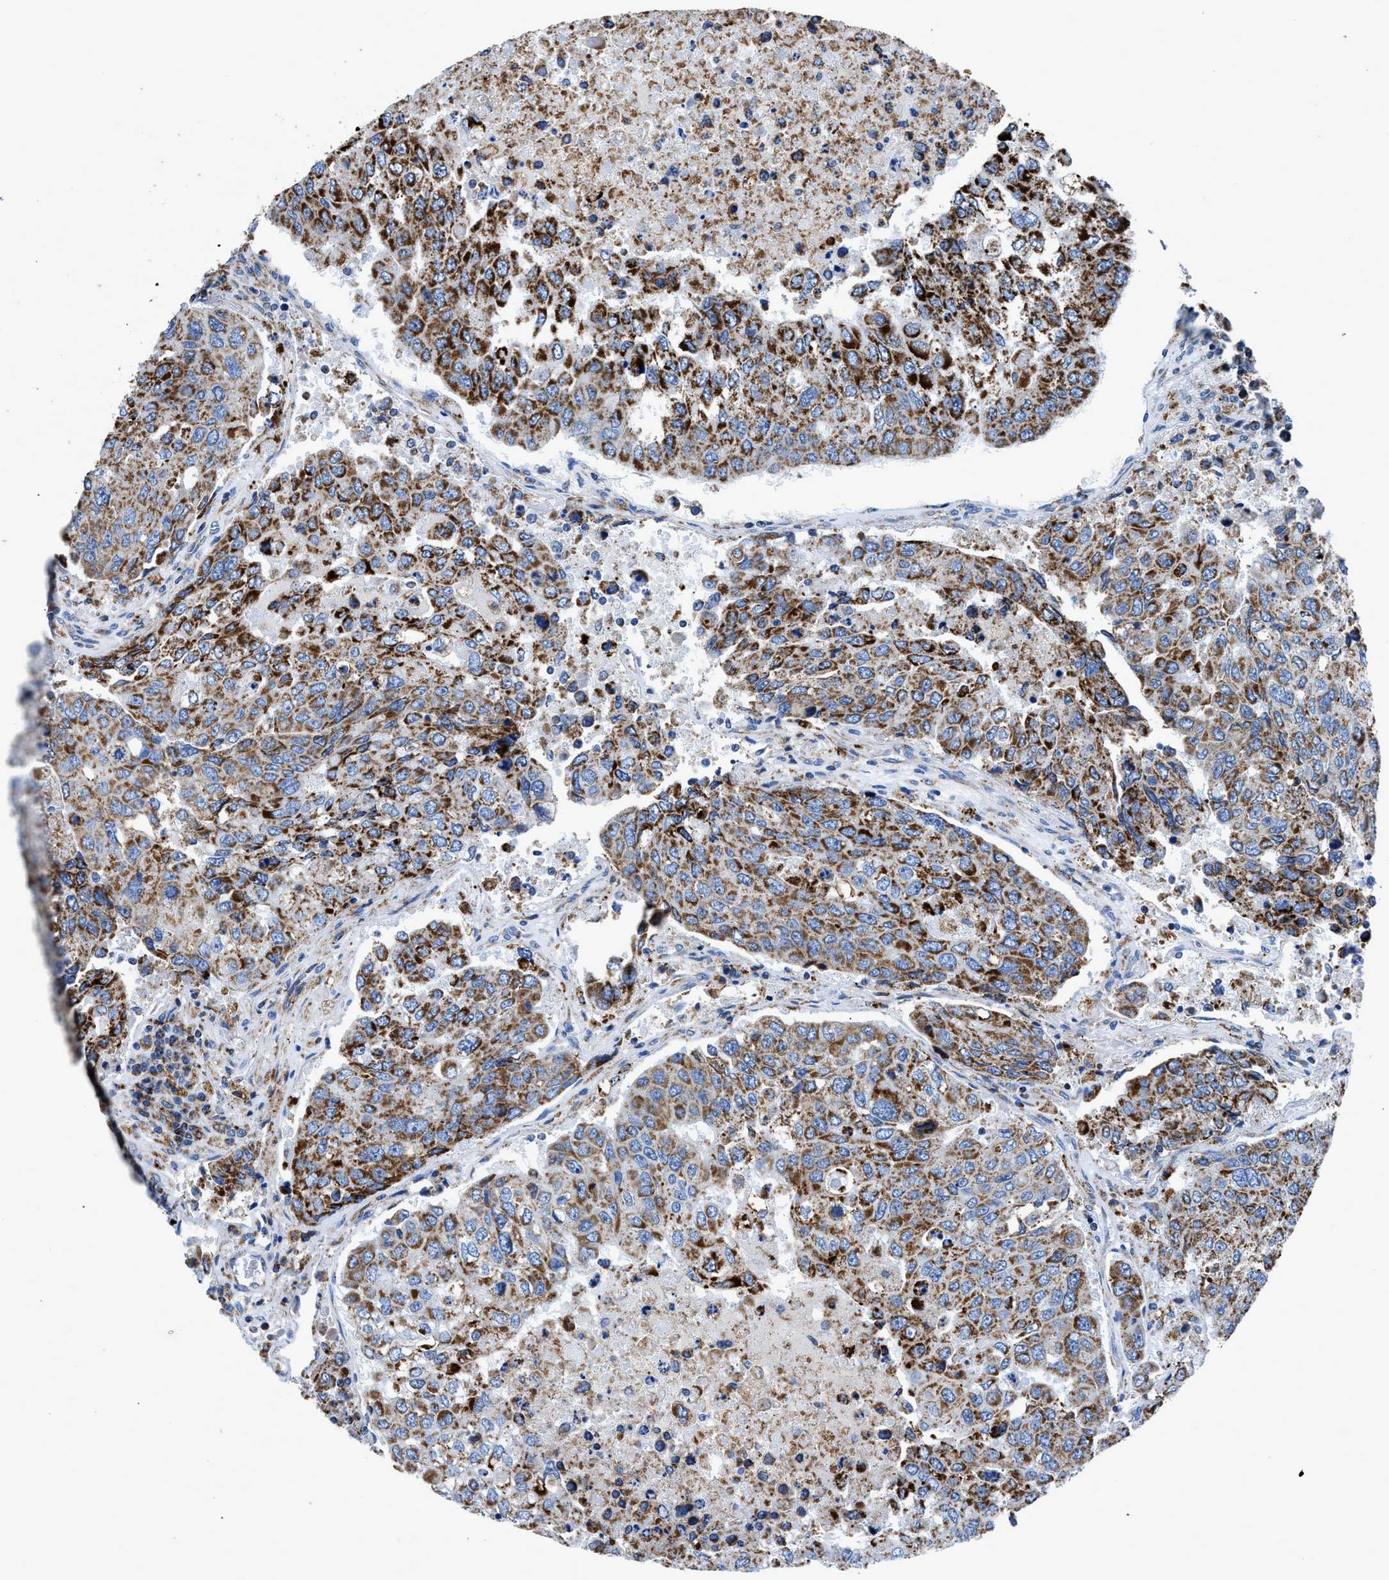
{"staining": {"intensity": "moderate", "quantity": ">75%", "location": "cytoplasmic/membranous"}, "tissue": "urothelial cancer", "cell_type": "Tumor cells", "image_type": "cancer", "snomed": [{"axis": "morphology", "description": "Urothelial carcinoma, High grade"}, {"axis": "topography", "description": "Lymph node"}, {"axis": "topography", "description": "Urinary bladder"}], "caption": "Immunohistochemical staining of human urothelial cancer demonstrates medium levels of moderate cytoplasmic/membranous expression in approximately >75% of tumor cells. Ihc stains the protein in brown and the nuclei are stained blue.", "gene": "ZDHHC3", "patient": {"sex": "male", "age": 51}}